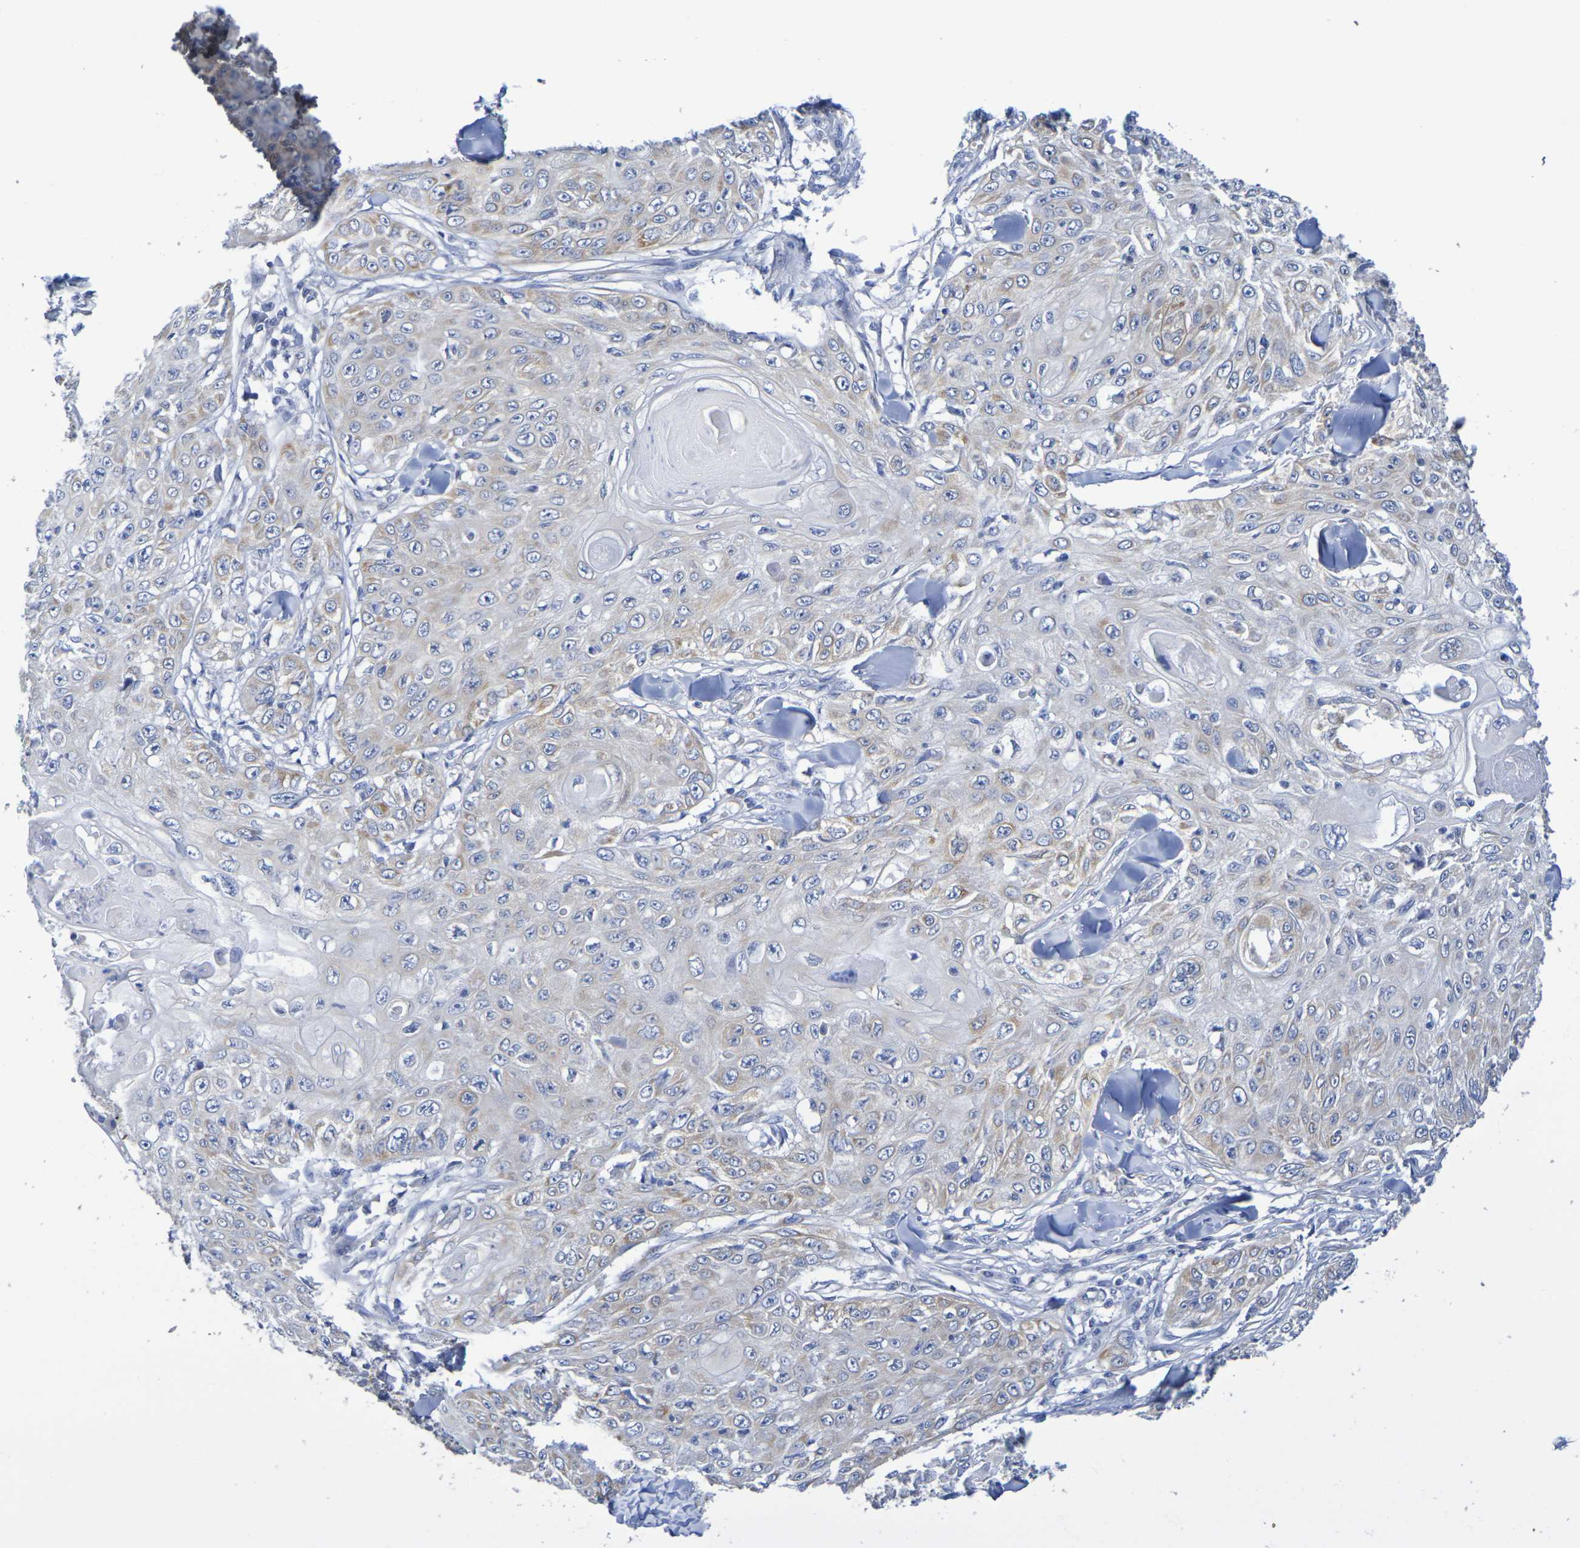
{"staining": {"intensity": "weak", "quantity": "25%-75%", "location": "cytoplasmic/membranous"}, "tissue": "skin cancer", "cell_type": "Tumor cells", "image_type": "cancer", "snomed": [{"axis": "morphology", "description": "Squamous cell carcinoma, NOS"}, {"axis": "topography", "description": "Skin"}], "caption": "Immunohistochemical staining of human skin squamous cell carcinoma exhibits low levels of weak cytoplasmic/membranous expression in about 25%-75% of tumor cells.", "gene": "TMCC3", "patient": {"sex": "male", "age": 86}}